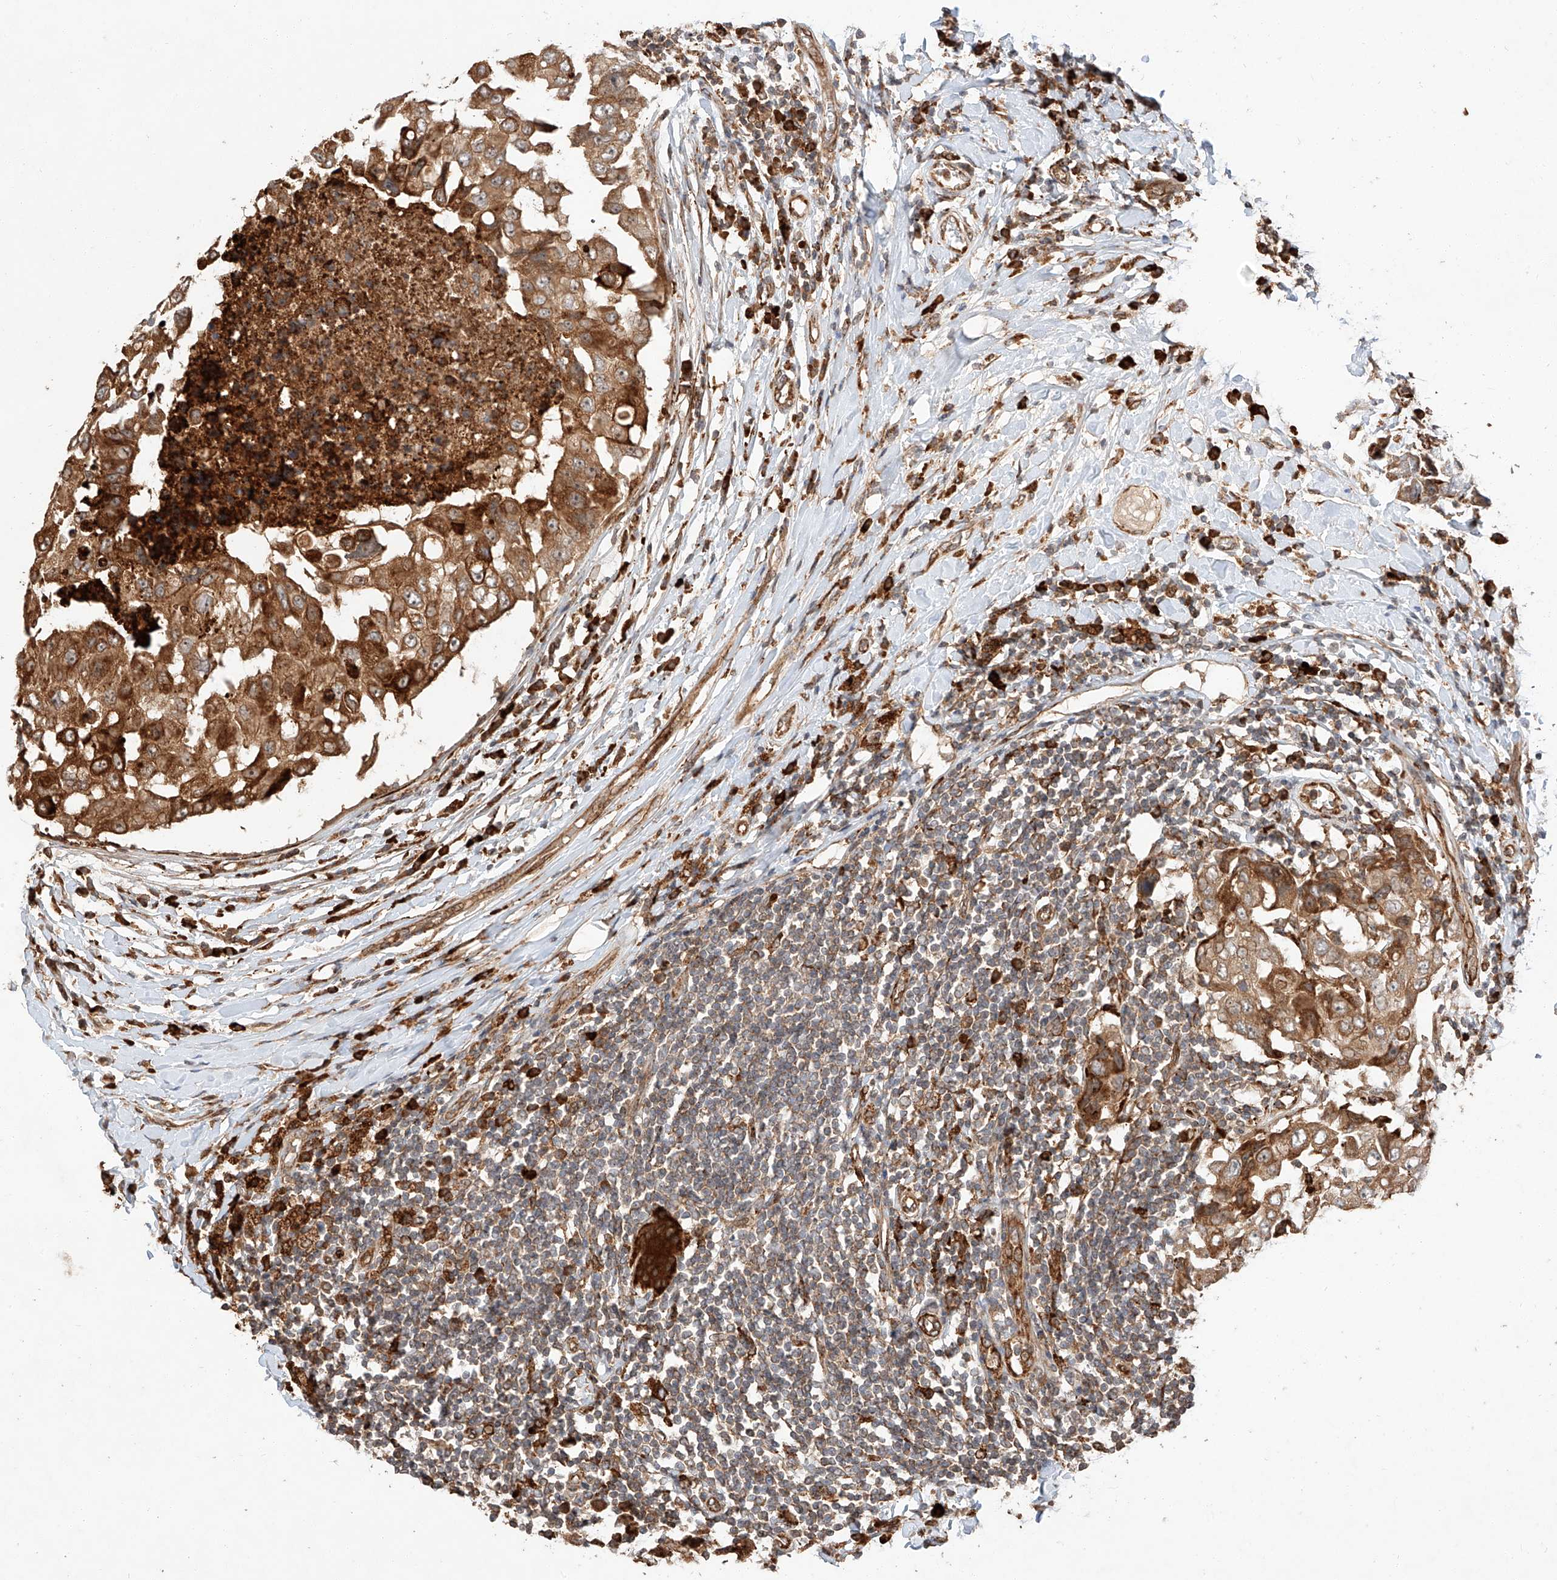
{"staining": {"intensity": "moderate", "quantity": ">75%", "location": "cytoplasmic/membranous"}, "tissue": "breast cancer", "cell_type": "Tumor cells", "image_type": "cancer", "snomed": [{"axis": "morphology", "description": "Duct carcinoma"}, {"axis": "topography", "description": "Breast"}], "caption": "The image displays immunohistochemical staining of breast infiltrating ductal carcinoma. There is moderate cytoplasmic/membranous positivity is identified in approximately >75% of tumor cells. (DAB = brown stain, brightfield microscopy at high magnification).", "gene": "ZNF84", "patient": {"sex": "female", "age": 27}}